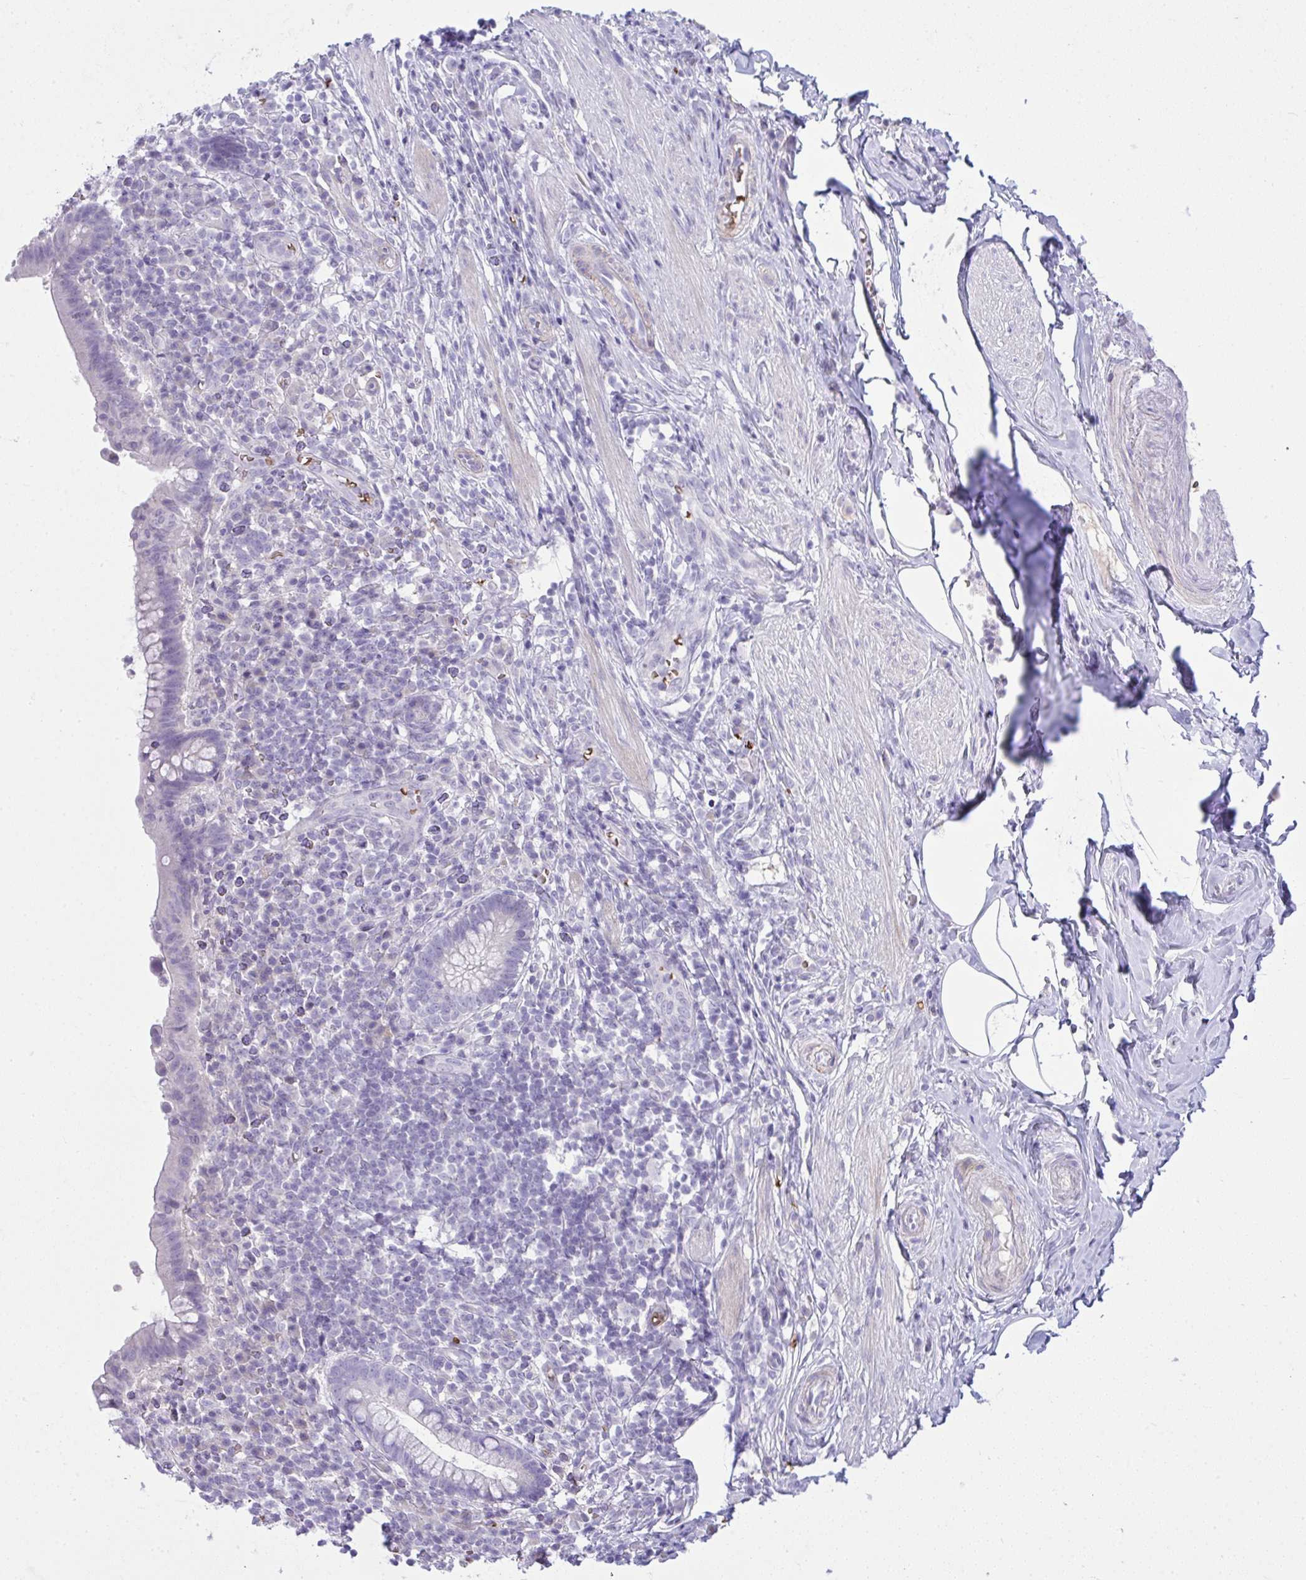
{"staining": {"intensity": "negative", "quantity": "none", "location": "none"}, "tissue": "appendix", "cell_type": "Glandular cells", "image_type": "normal", "snomed": [{"axis": "morphology", "description": "Normal tissue, NOS"}, {"axis": "topography", "description": "Appendix"}], "caption": "A high-resolution histopathology image shows IHC staining of unremarkable appendix, which exhibits no significant staining in glandular cells.", "gene": "SPTB", "patient": {"sex": "female", "age": 56}}